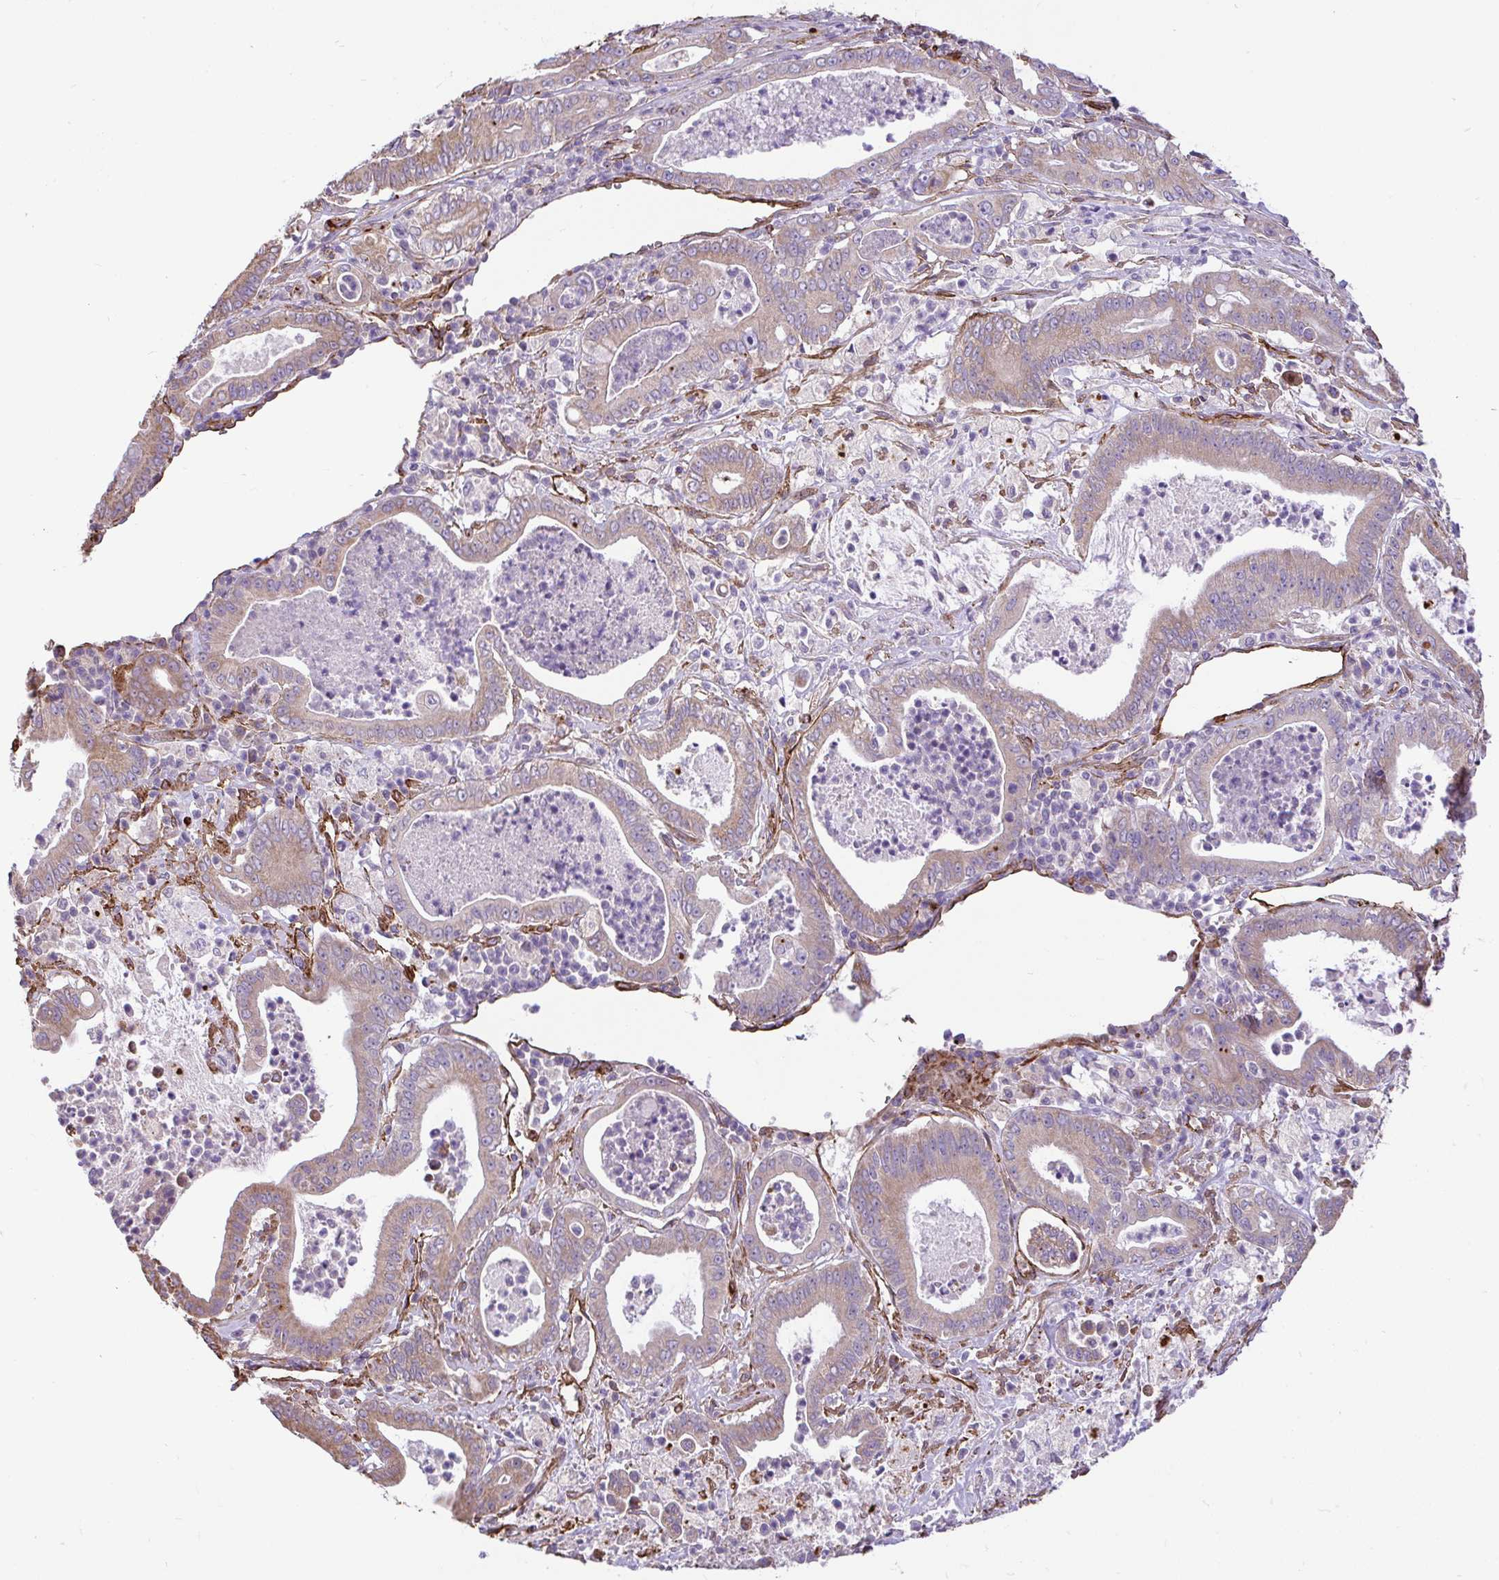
{"staining": {"intensity": "weak", "quantity": ">75%", "location": "cytoplasmic/membranous"}, "tissue": "pancreatic cancer", "cell_type": "Tumor cells", "image_type": "cancer", "snomed": [{"axis": "morphology", "description": "Adenocarcinoma, NOS"}, {"axis": "topography", "description": "Pancreas"}], "caption": "The image demonstrates staining of pancreatic adenocarcinoma, revealing weak cytoplasmic/membranous protein staining (brown color) within tumor cells.", "gene": "PTPRK", "patient": {"sex": "male", "age": 71}}